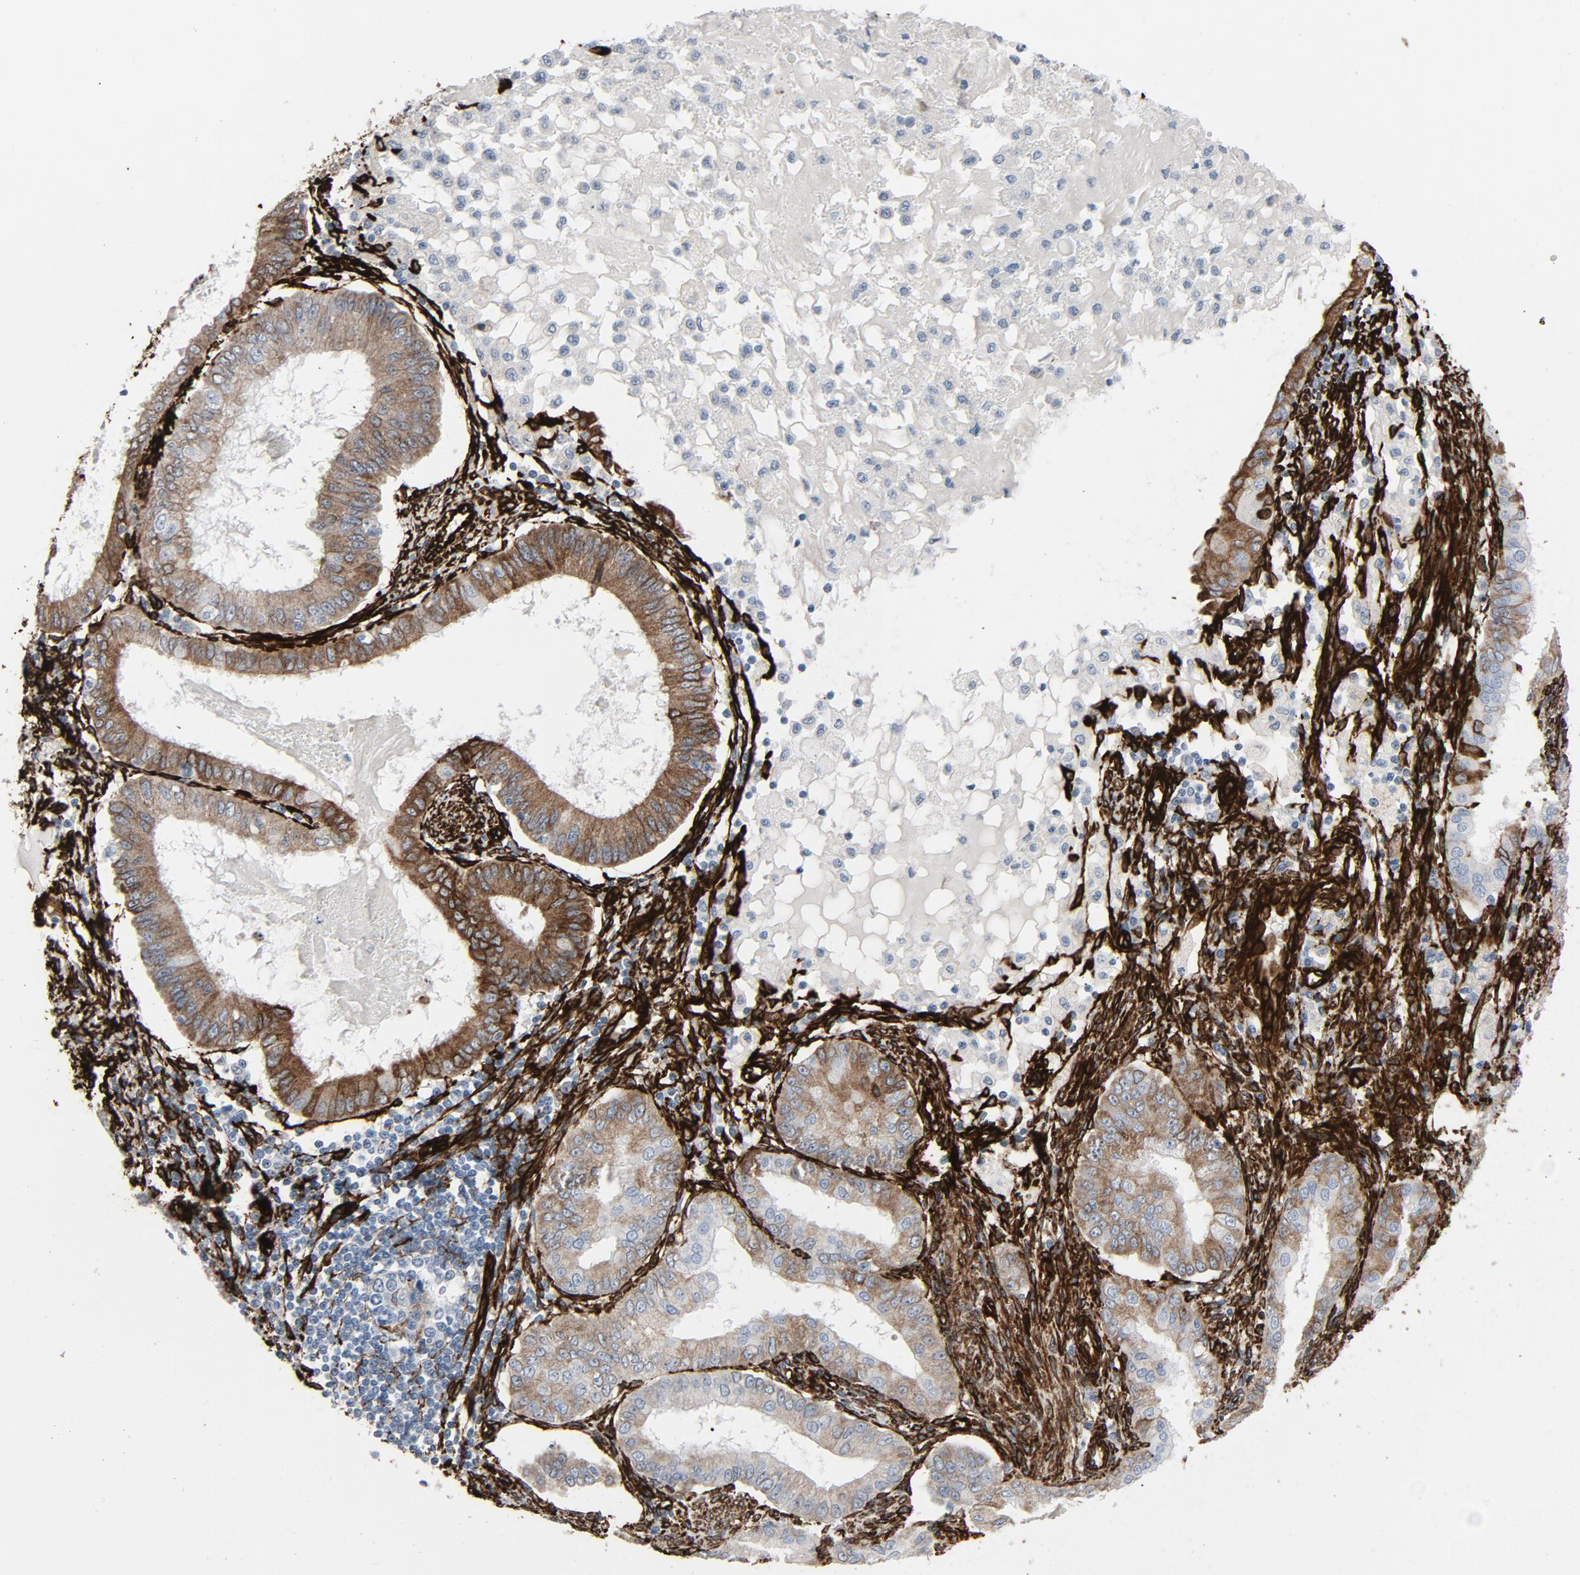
{"staining": {"intensity": "moderate", "quantity": ">75%", "location": "cytoplasmic/membranous"}, "tissue": "endometrial cancer", "cell_type": "Tumor cells", "image_type": "cancer", "snomed": [{"axis": "morphology", "description": "Adenocarcinoma, NOS"}, {"axis": "topography", "description": "Endometrium"}], "caption": "Endometrial cancer (adenocarcinoma) stained with DAB (3,3'-diaminobenzidine) IHC reveals medium levels of moderate cytoplasmic/membranous staining in approximately >75% of tumor cells.", "gene": "SERPINH1", "patient": {"sex": "female", "age": 59}}